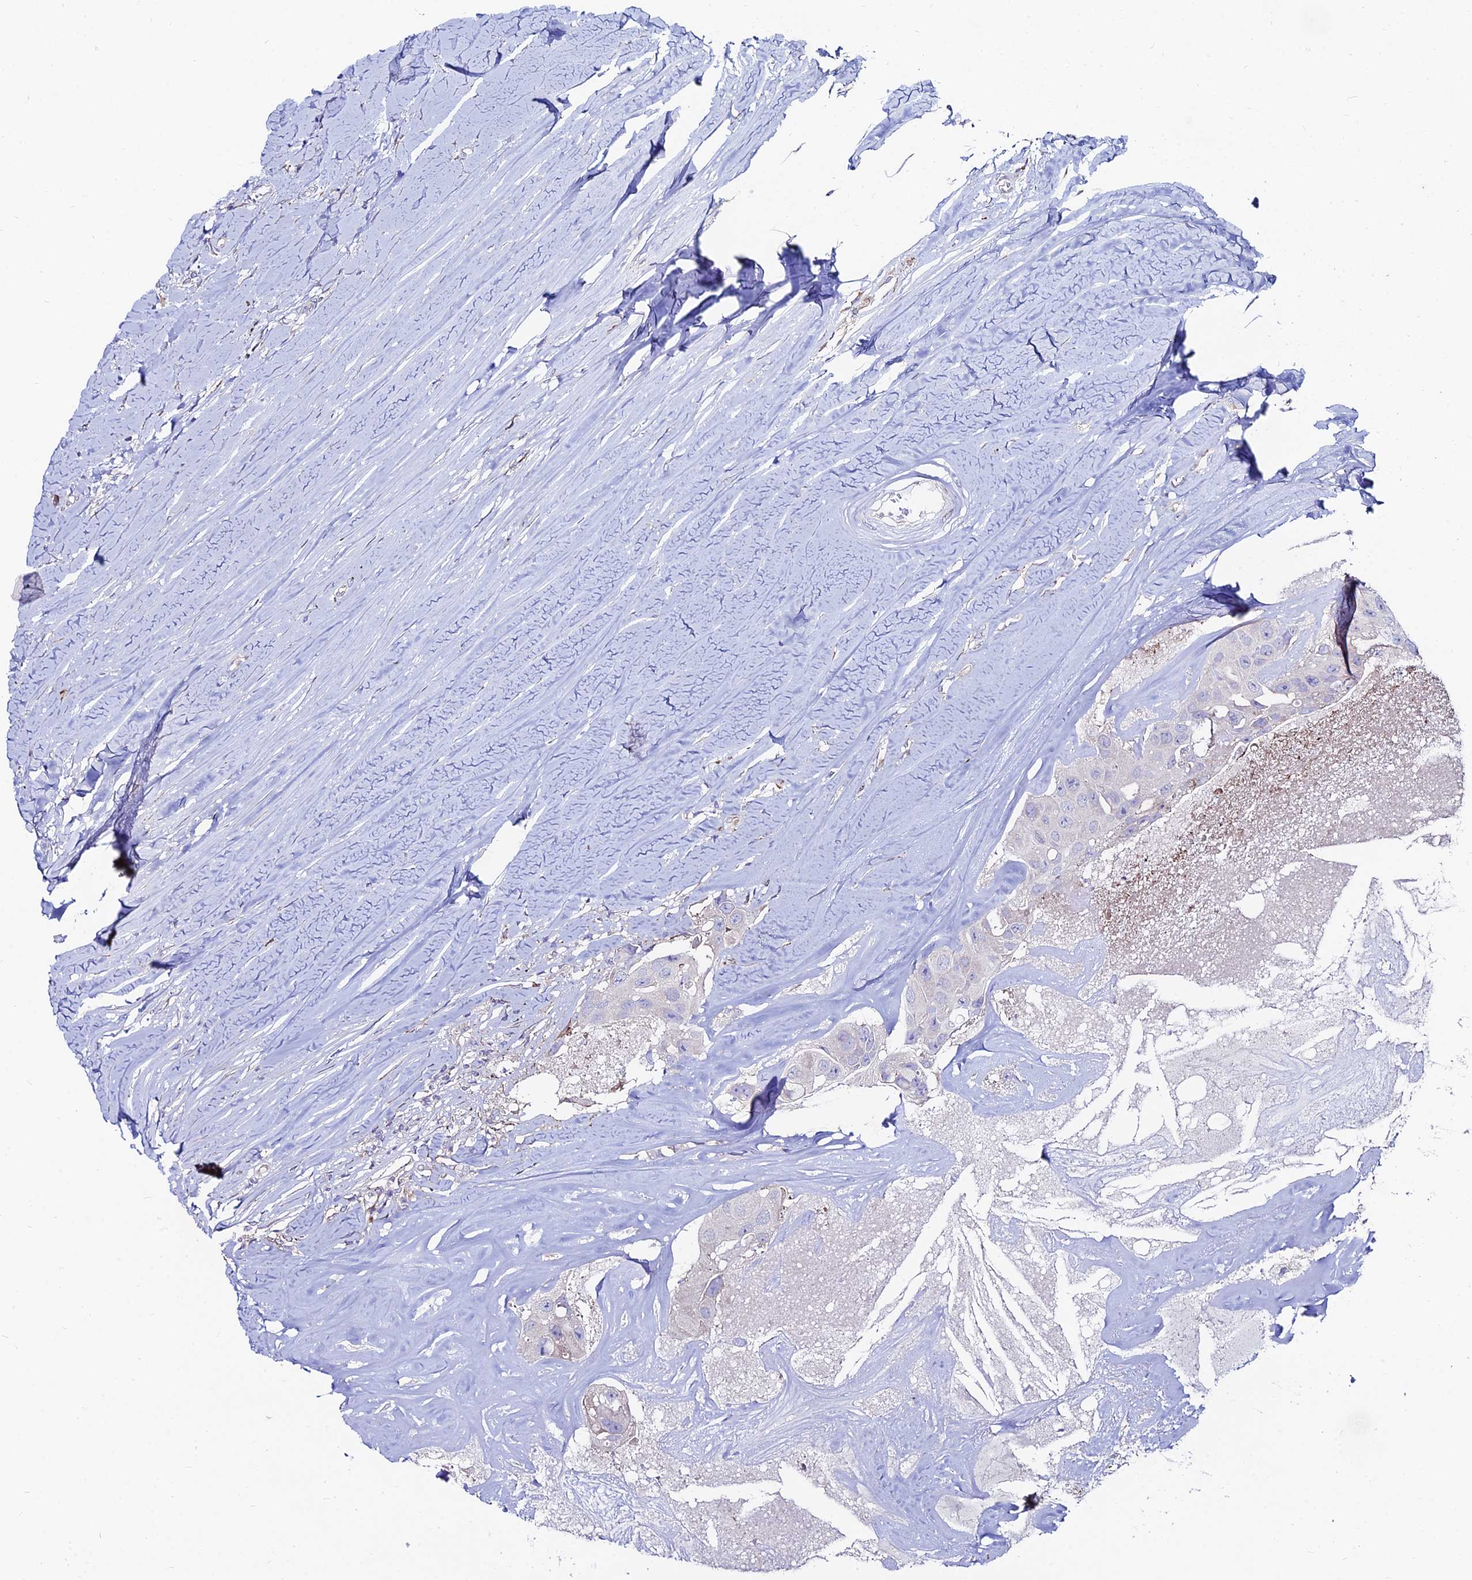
{"staining": {"intensity": "negative", "quantity": "none", "location": "none"}, "tissue": "head and neck cancer", "cell_type": "Tumor cells", "image_type": "cancer", "snomed": [{"axis": "morphology", "description": "Adenocarcinoma, NOS"}, {"axis": "morphology", "description": "Adenocarcinoma, metastatic, NOS"}, {"axis": "topography", "description": "Head-Neck"}], "caption": "Immunohistochemical staining of metastatic adenocarcinoma (head and neck) reveals no significant expression in tumor cells.", "gene": "EIF3K", "patient": {"sex": "male", "age": 75}}